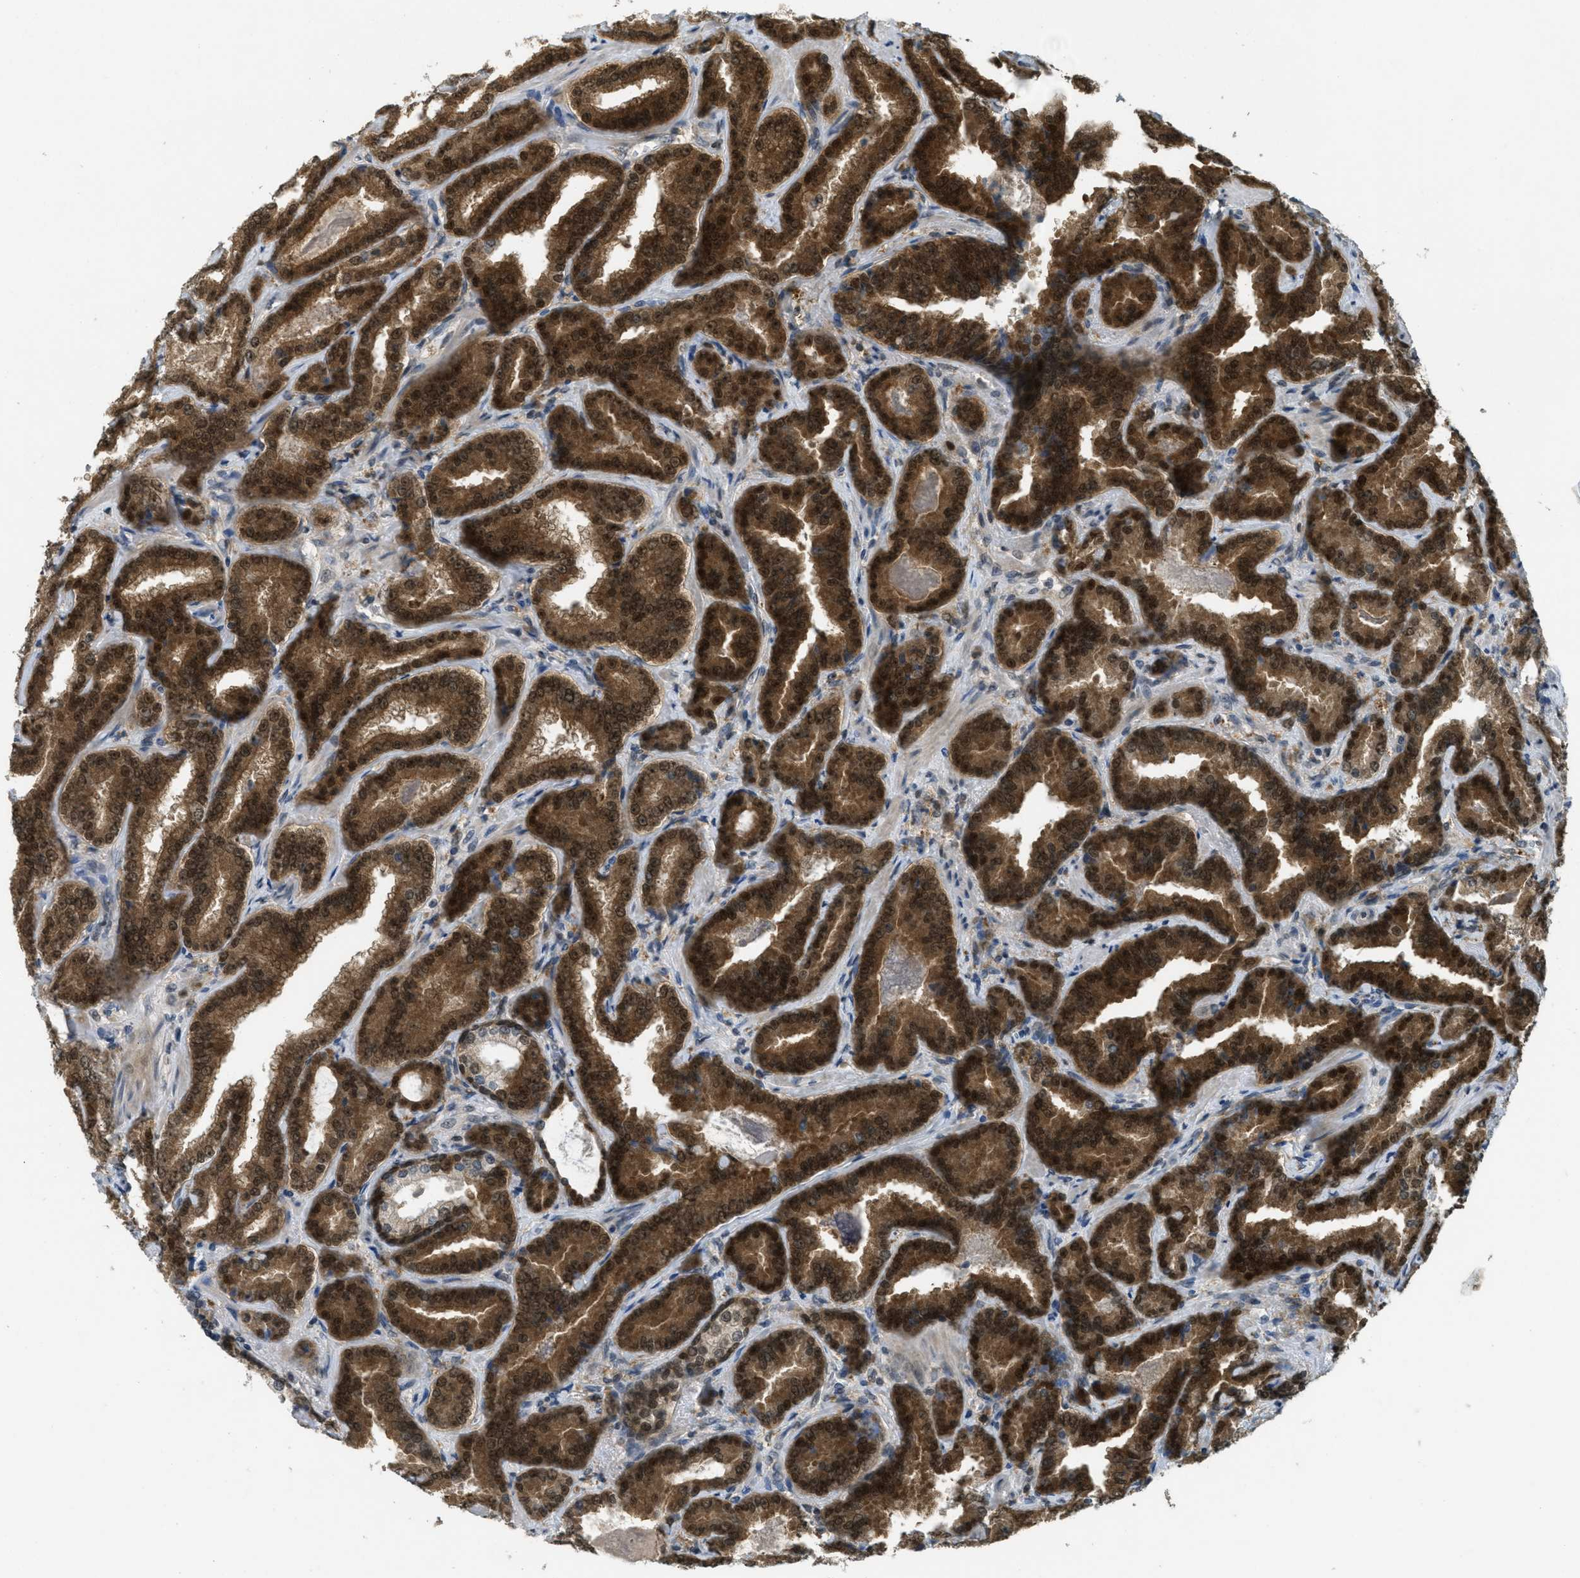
{"staining": {"intensity": "strong", "quantity": ">75%", "location": "cytoplasmic/membranous,nuclear"}, "tissue": "prostate cancer", "cell_type": "Tumor cells", "image_type": "cancer", "snomed": [{"axis": "morphology", "description": "Adenocarcinoma, Low grade"}, {"axis": "topography", "description": "Prostate"}], "caption": "There is high levels of strong cytoplasmic/membranous and nuclear positivity in tumor cells of prostate cancer, as demonstrated by immunohistochemical staining (brown color).", "gene": "DNAJB1", "patient": {"sex": "male", "age": 60}}